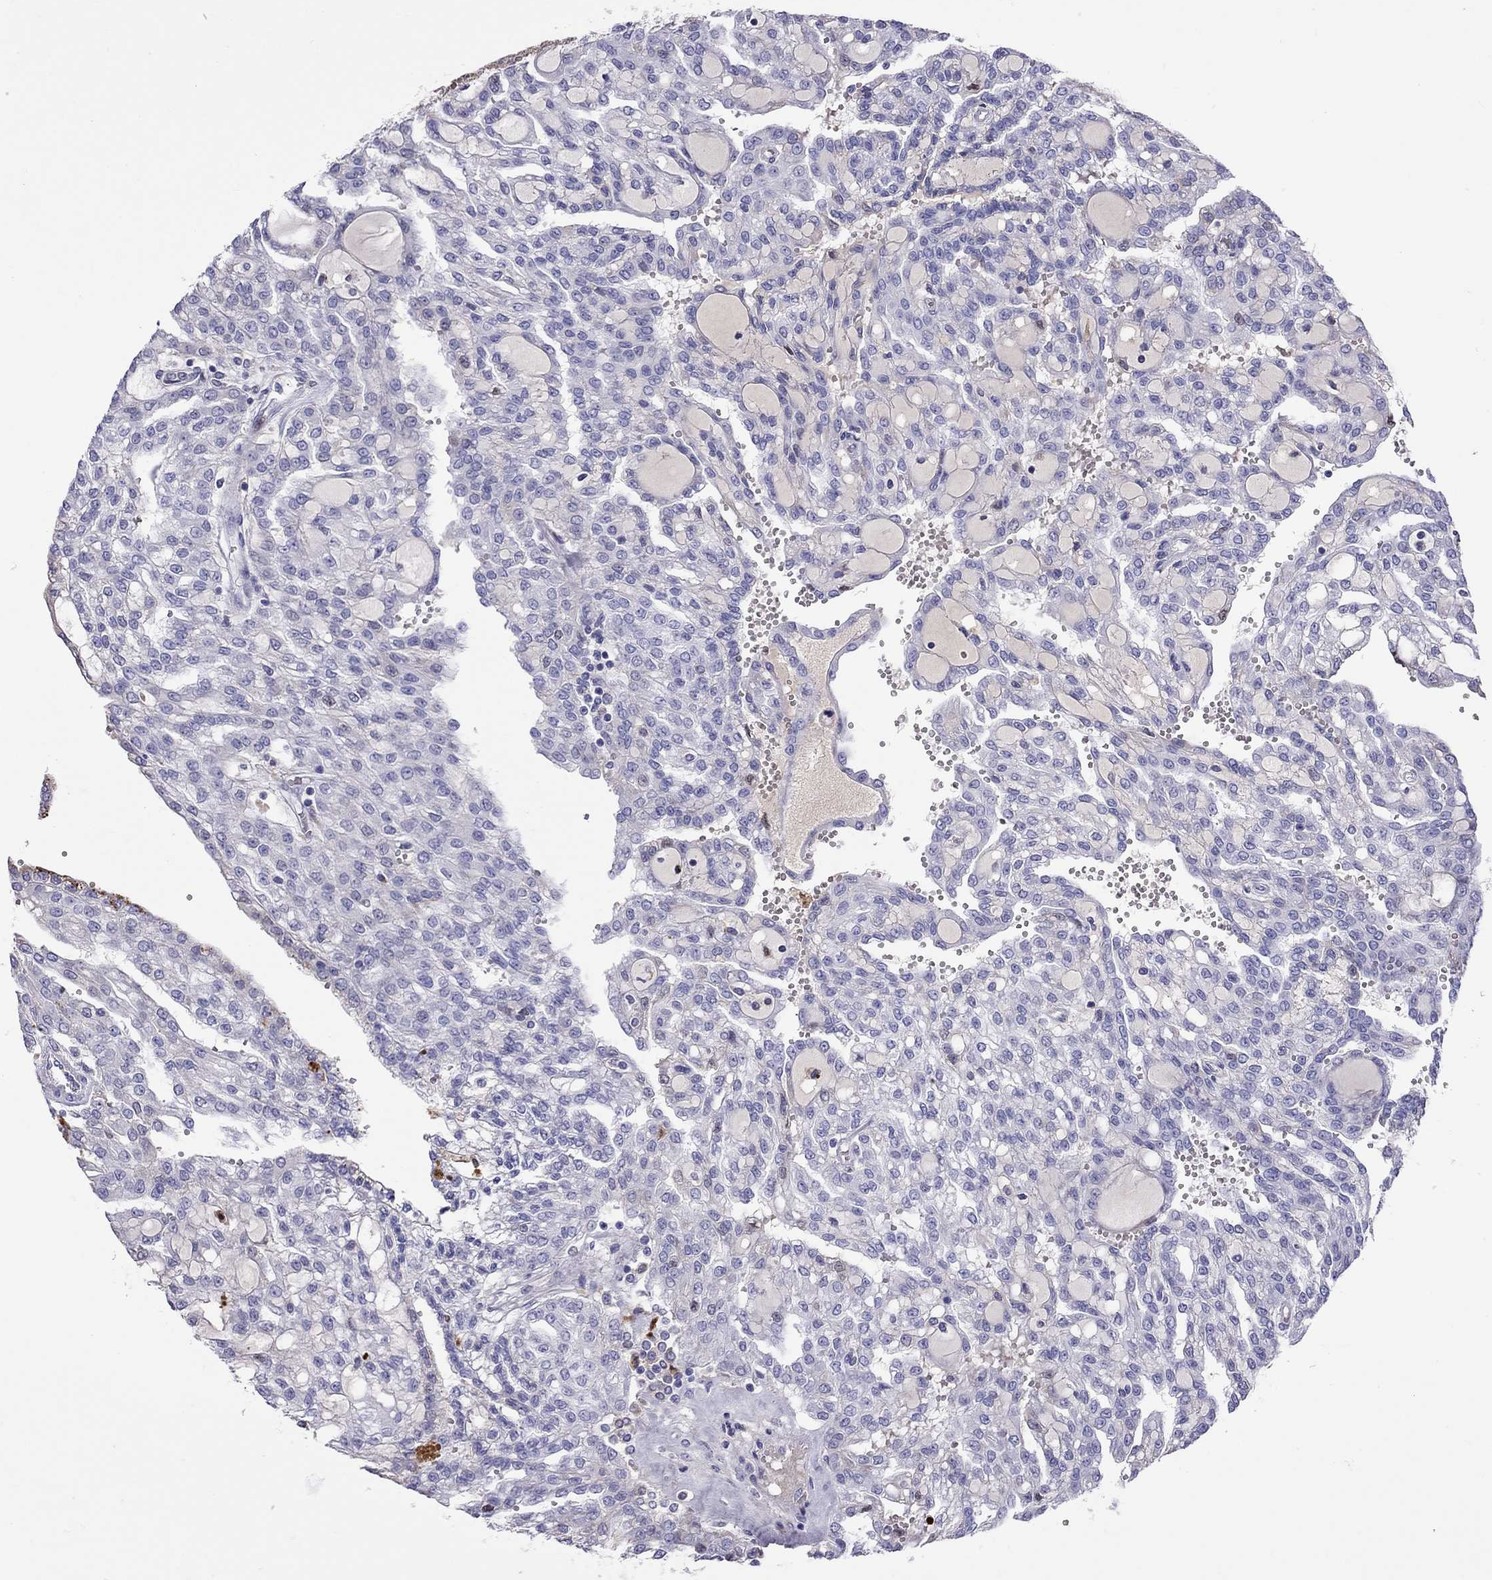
{"staining": {"intensity": "negative", "quantity": "none", "location": "none"}, "tissue": "renal cancer", "cell_type": "Tumor cells", "image_type": "cancer", "snomed": [{"axis": "morphology", "description": "Adenocarcinoma, NOS"}, {"axis": "topography", "description": "Kidney"}], "caption": "The image displays no significant positivity in tumor cells of renal cancer (adenocarcinoma).", "gene": "SERPINA3", "patient": {"sex": "male", "age": 63}}